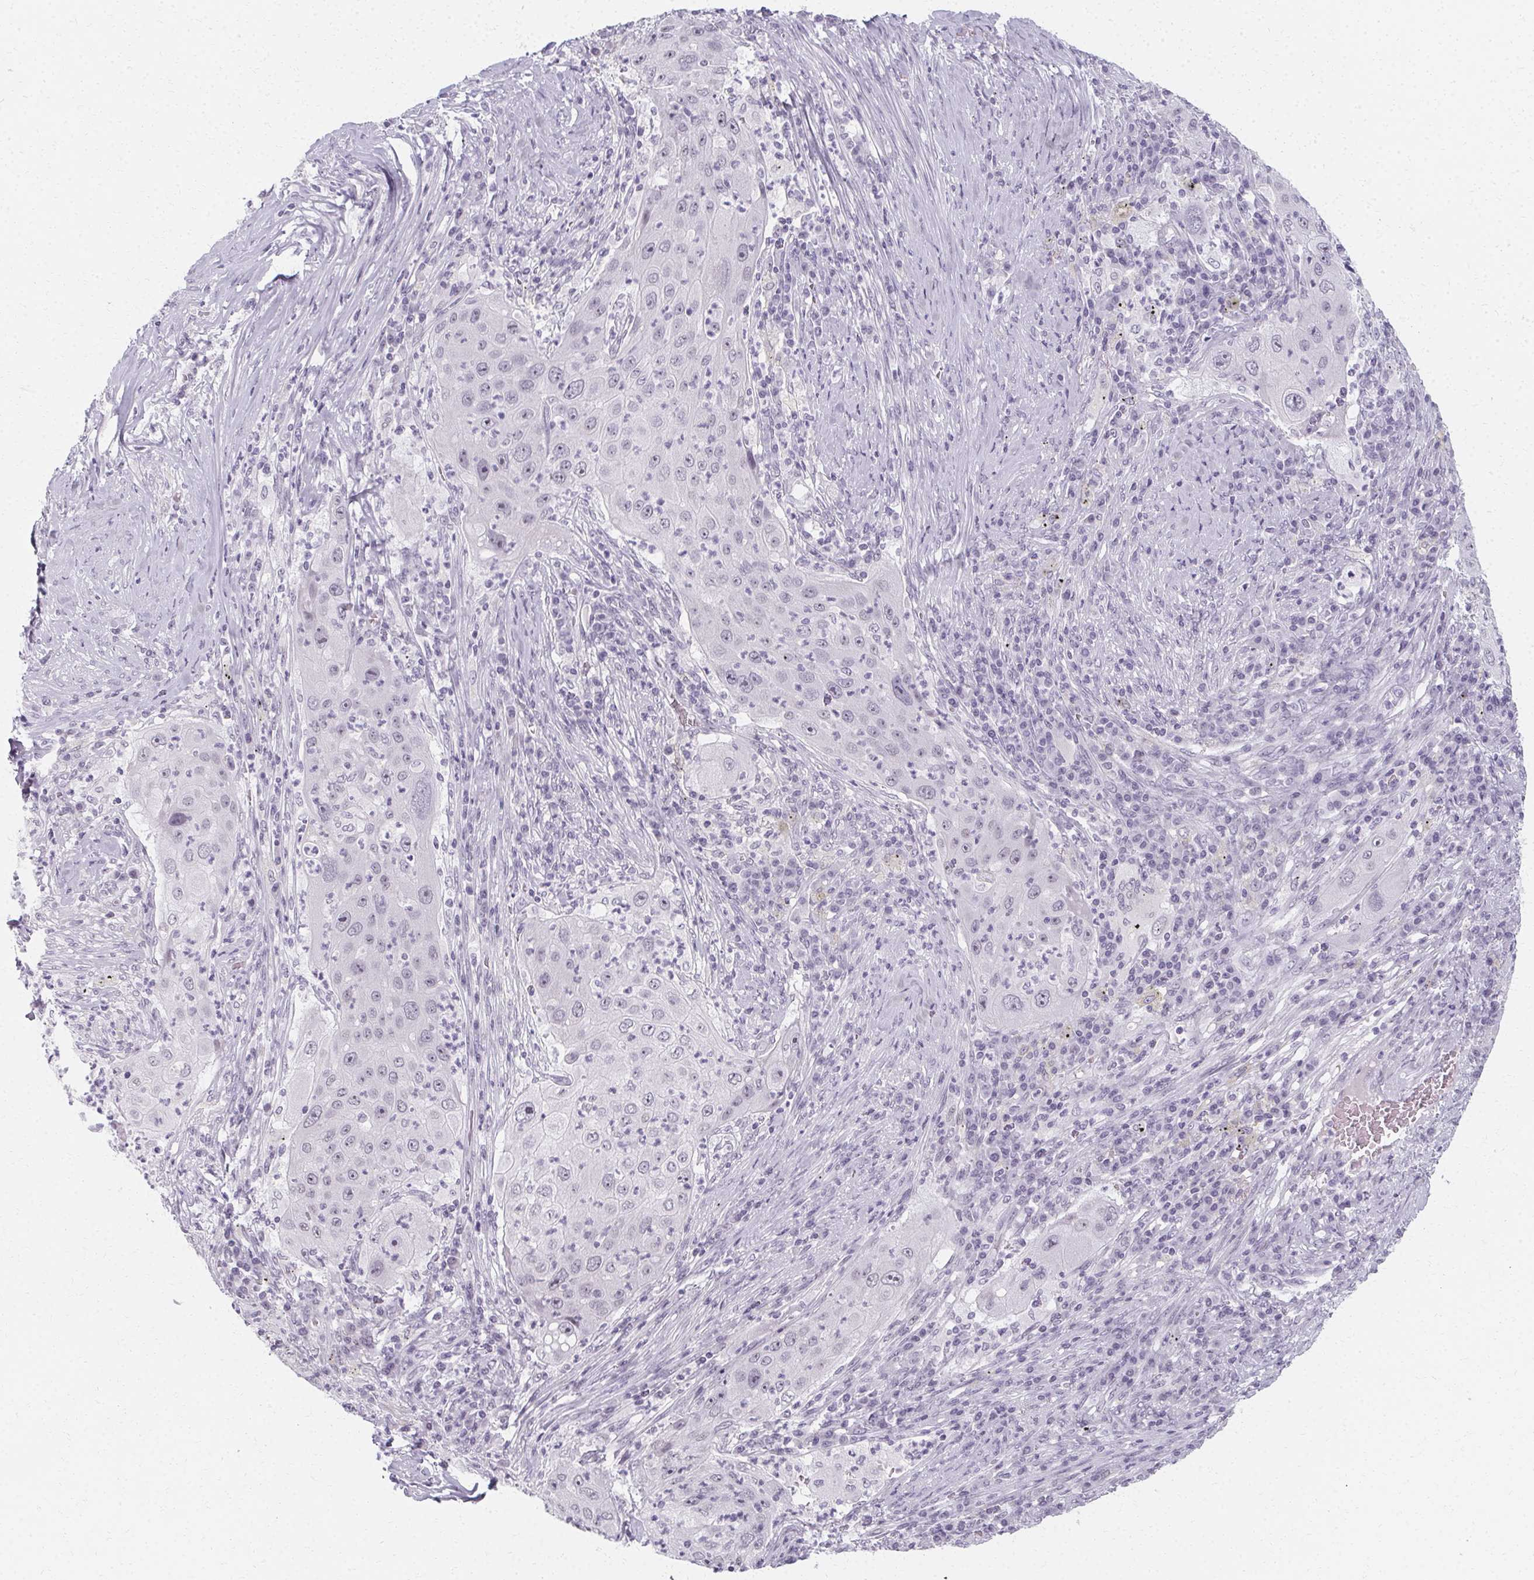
{"staining": {"intensity": "negative", "quantity": "none", "location": "none"}, "tissue": "lung cancer", "cell_type": "Tumor cells", "image_type": "cancer", "snomed": [{"axis": "morphology", "description": "Squamous cell carcinoma, NOS"}, {"axis": "topography", "description": "Lung"}], "caption": "A histopathology image of human lung squamous cell carcinoma is negative for staining in tumor cells.", "gene": "SYNPR", "patient": {"sex": "female", "age": 59}}